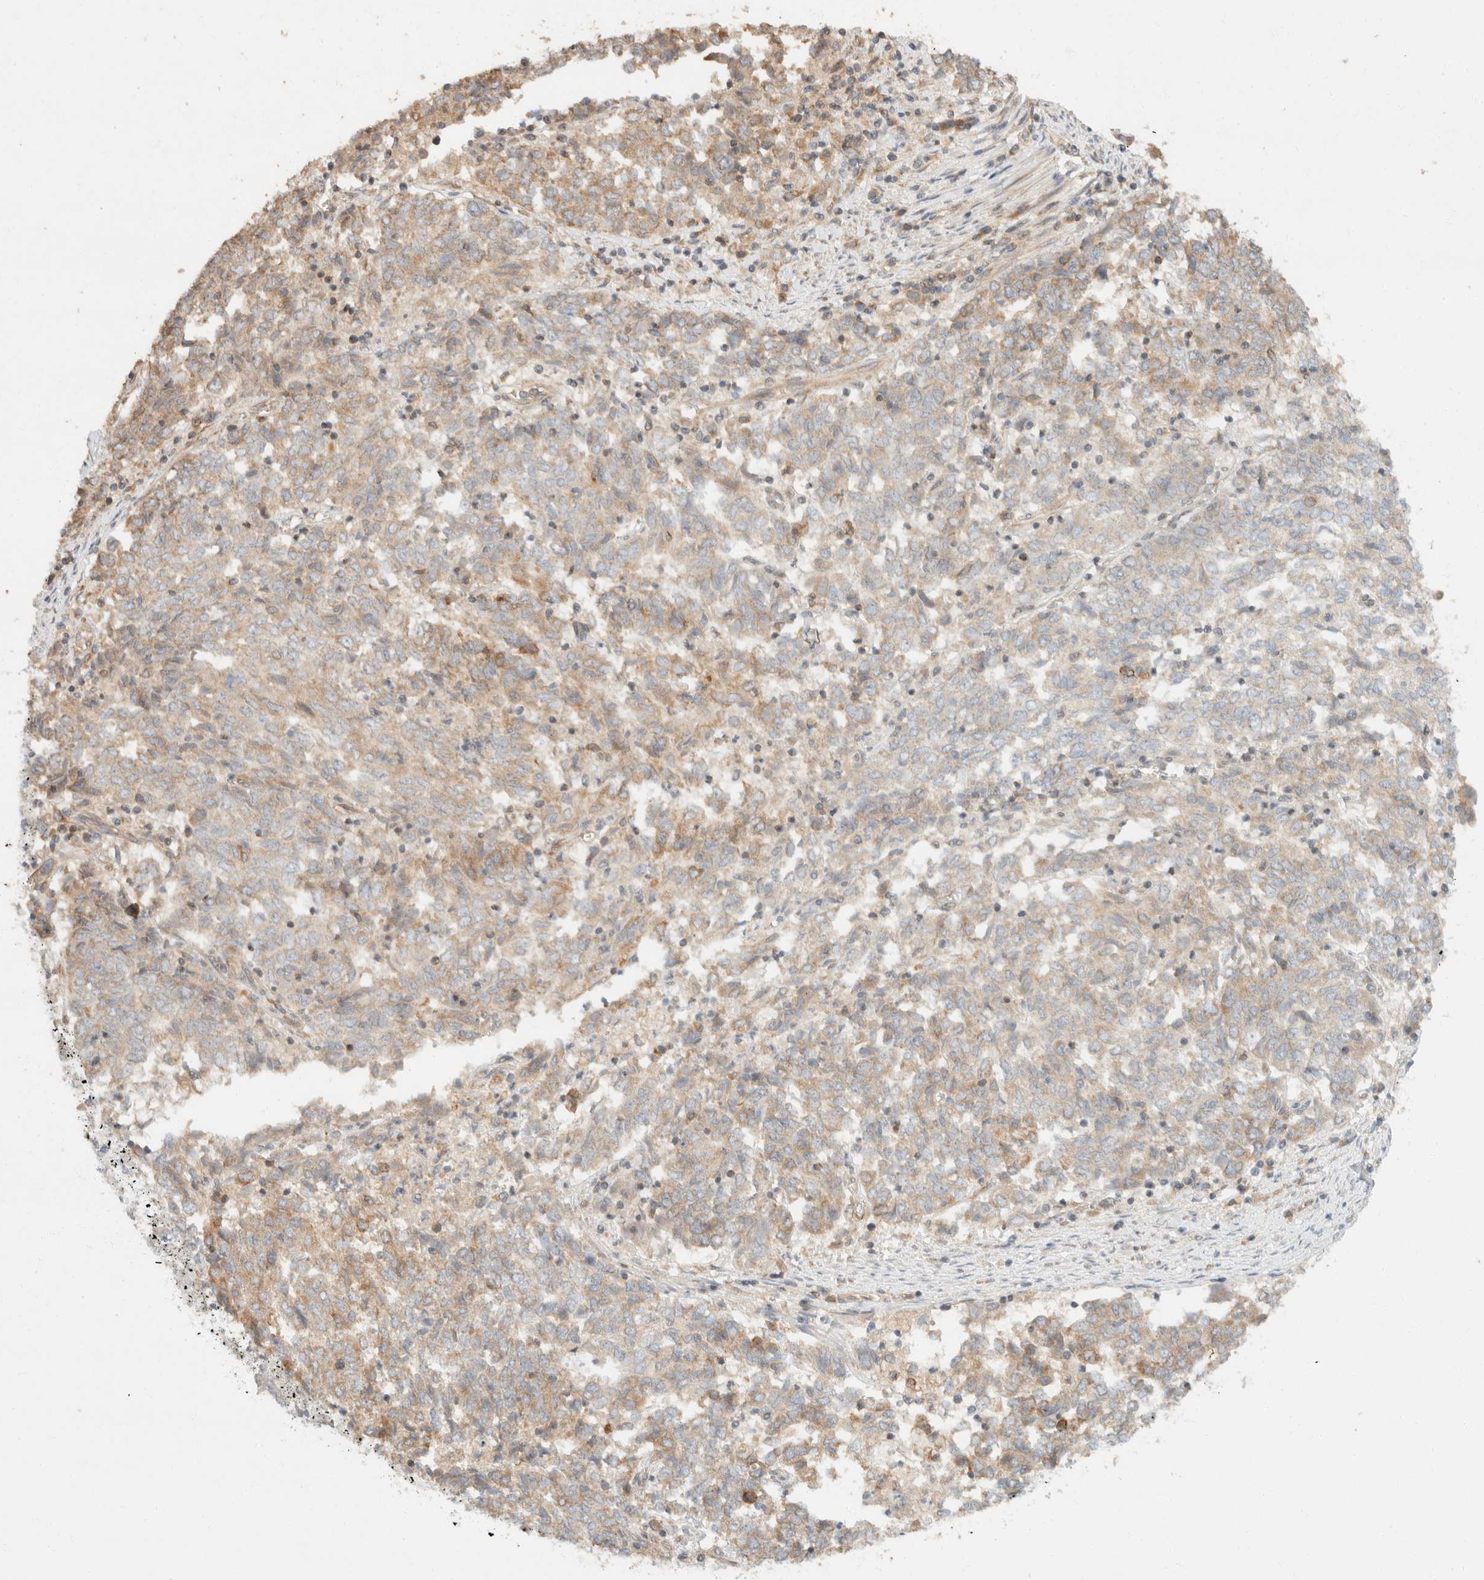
{"staining": {"intensity": "weak", "quantity": "25%-75%", "location": "cytoplasmic/membranous"}, "tissue": "endometrial cancer", "cell_type": "Tumor cells", "image_type": "cancer", "snomed": [{"axis": "morphology", "description": "Adenocarcinoma, NOS"}, {"axis": "topography", "description": "Endometrium"}], "caption": "A brown stain shows weak cytoplasmic/membranous expression of a protein in human endometrial cancer tumor cells. The staining was performed using DAB (3,3'-diaminobenzidine), with brown indicating positive protein expression. Nuclei are stained blue with hematoxylin.", "gene": "TACC1", "patient": {"sex": "female", "age": 80}}